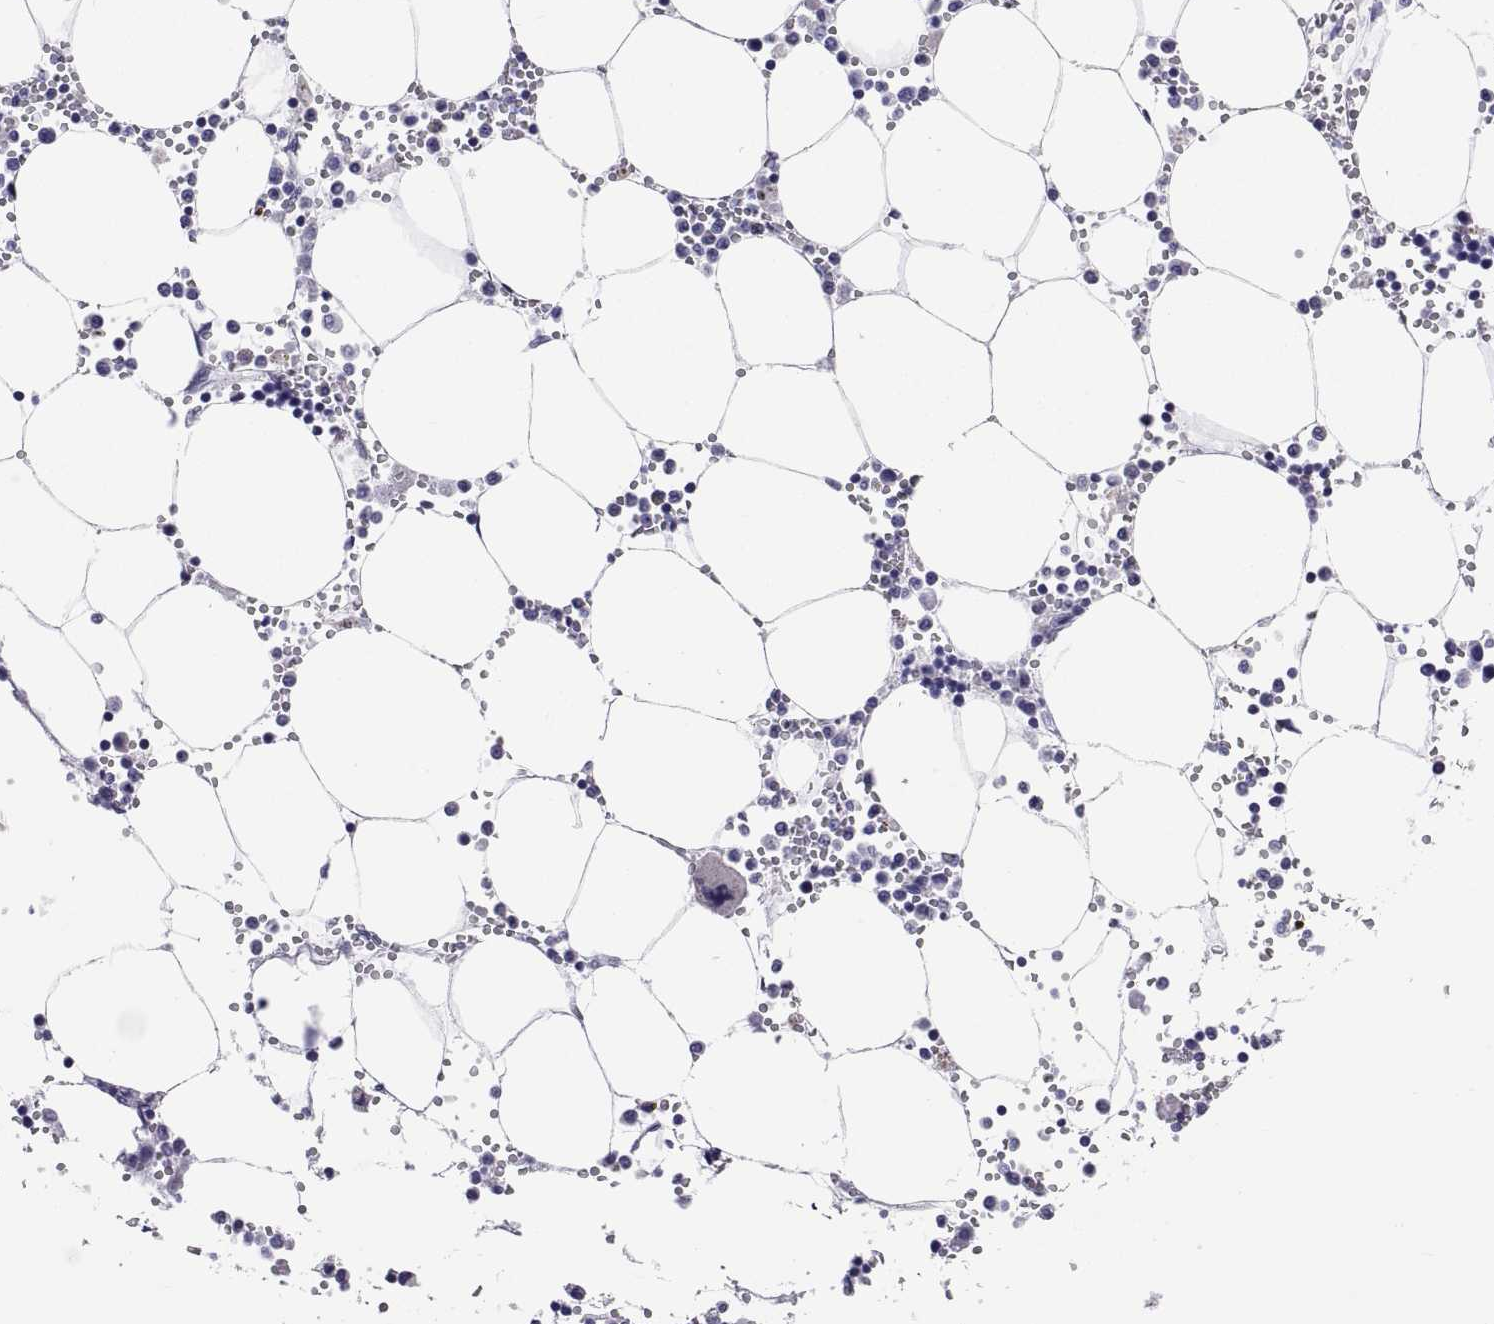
{"staining": {"intensity": "negative", "quantity": "none", "location": "none"}, "tissue": "bone marrow", "cell_type": "Hematopoietic cells", "image_type": "normal", "snomed": [{"axis": "morphology", "description": "Normal tissue, NOS"}, {"axis": "topography", "description": "Bone marrow"}], "caption": "Immunohistochemistry (IHC) histopathology image of unremarkable human bone marrow stained for a protein (brown), which exhibits no staining in hematopoietic cells.", "gene": "CHCT1", "patient": {"sex": "male", "age": 54}}